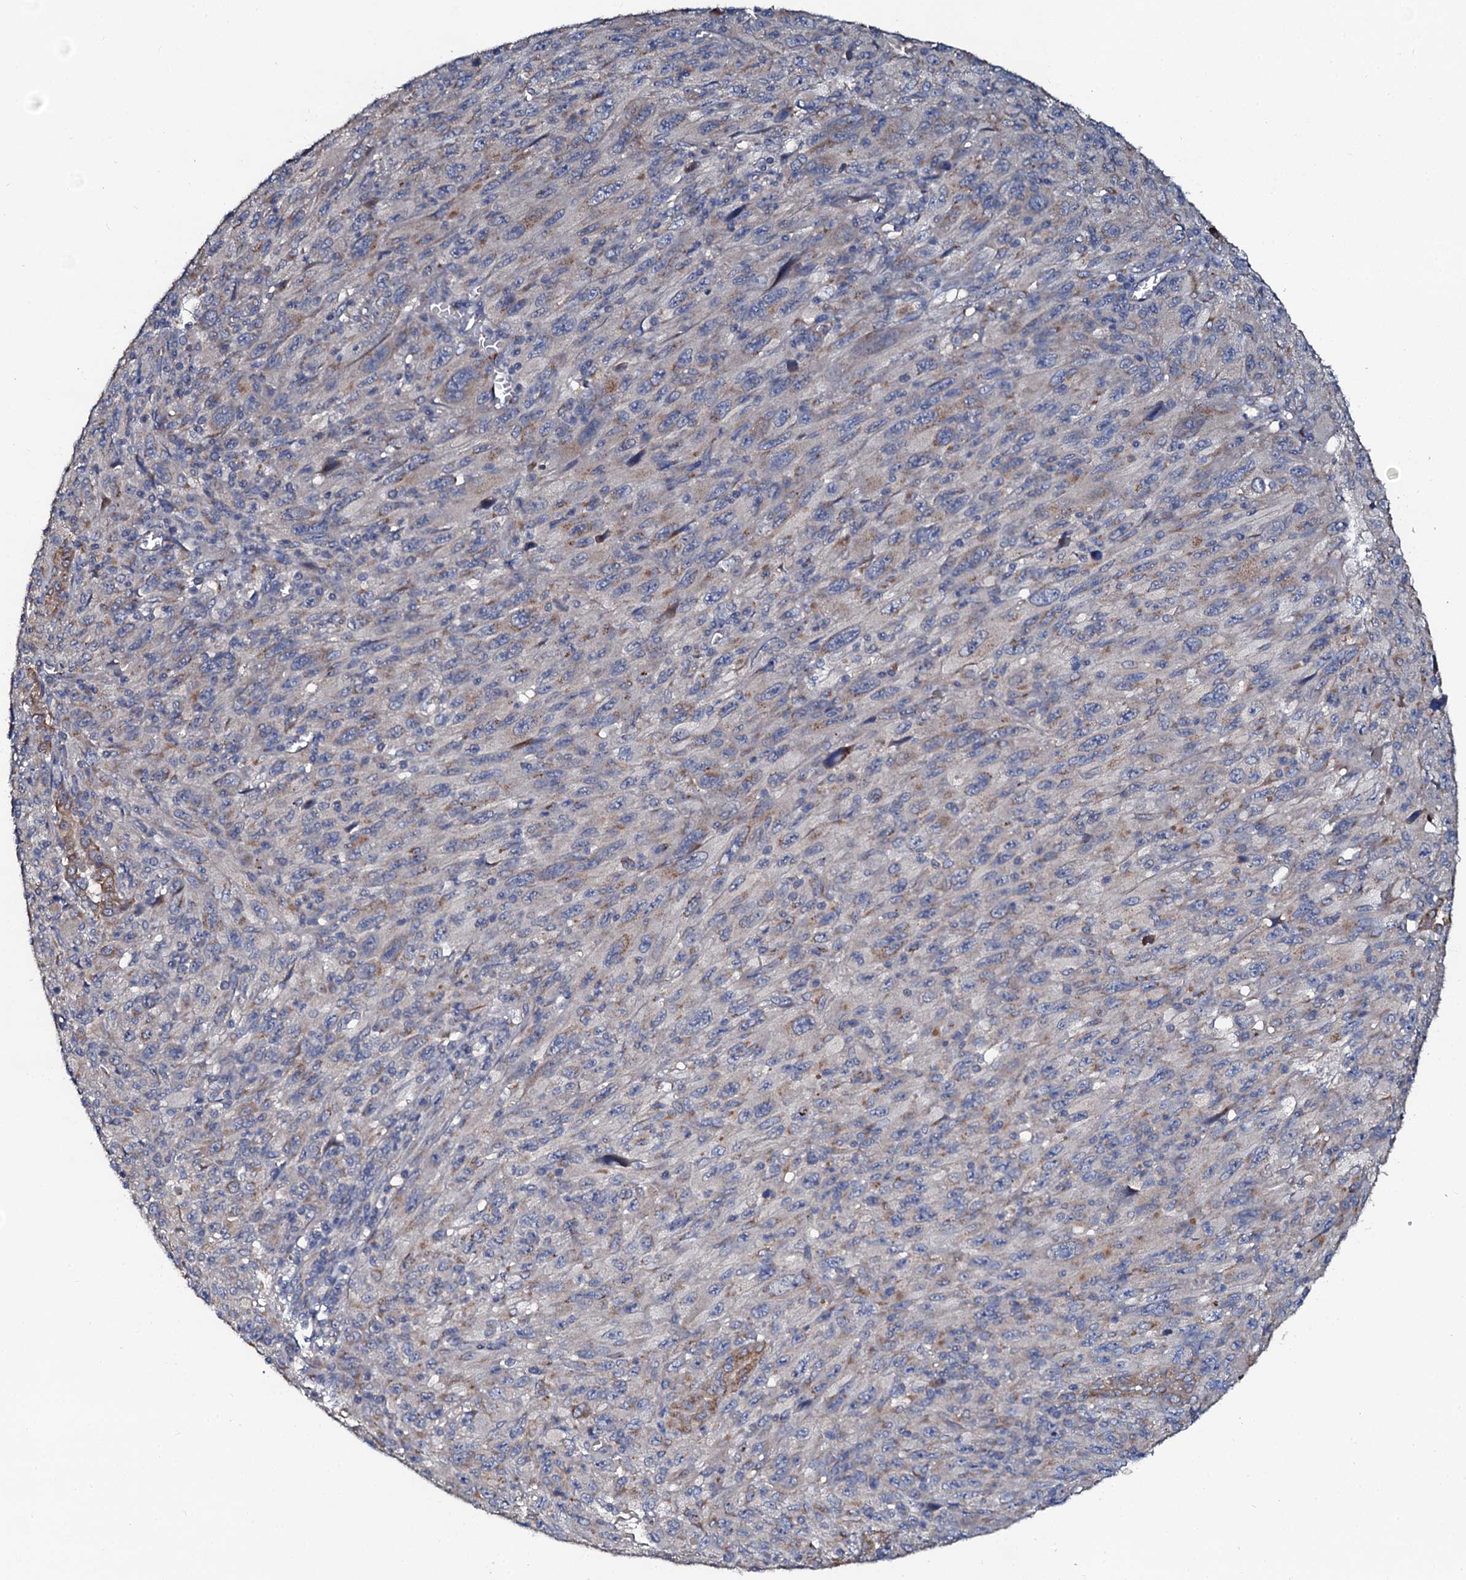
{"staining": {"intensity": "weak", "quantity": "<25%", "location": "cytoplasmic/membranous"}, "tissue": "melanoma", "cell_type": "Tumor cells", "image_type": "cancer", "snomed": [{"axis": "morphology", "description": "Malignant melanoma, Metastatic site"}, {"axis": "topography", "description": "Skin"}], "caption": "This is an immunohistochemistry photomicrograph of human melanoma. There is no expression in tumor cells.", "gene": "GLCE", "patient": {"sex": "female", "age": 56}}